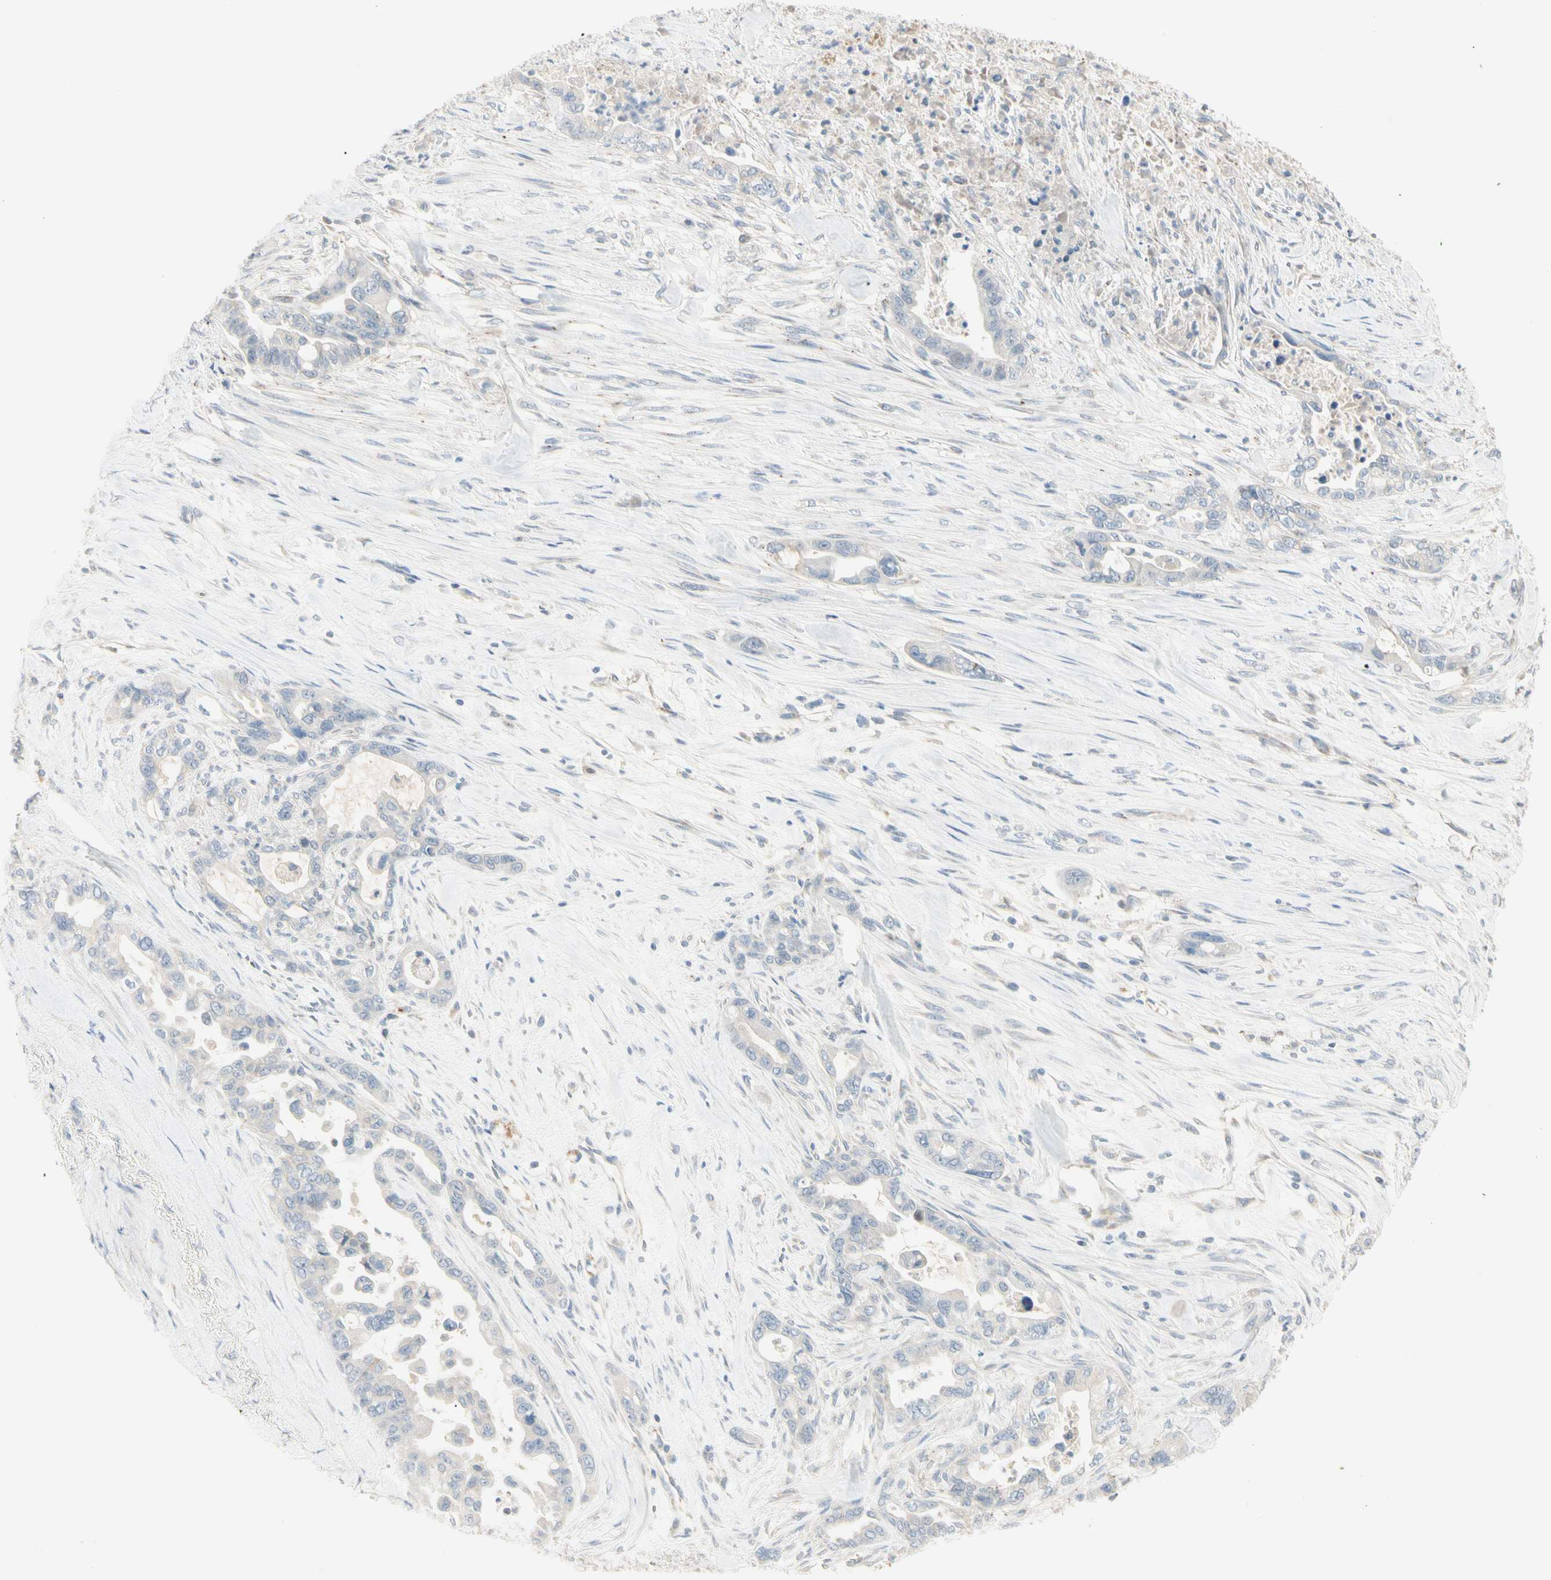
{"staining": {"intensity": "negative", "quantity": "none", "location": "none"}, "tissue": "pancreatic cancer", "cell_type": "Tumor cells", "image_type": "cancer", "snomed": [{"axis": "morphology", "description": "Adenocarcinoma, NOS"}, {"axis": "topography", "description": "Pancreas"}], "caption": "This is an immunohistochemistry histopathology image of pancreatic cancer (adenocarcinoma). There is no staining in tumor cells.", "gene": "ALDH18A1", "patient": {"sex": "male", "age": 70}}